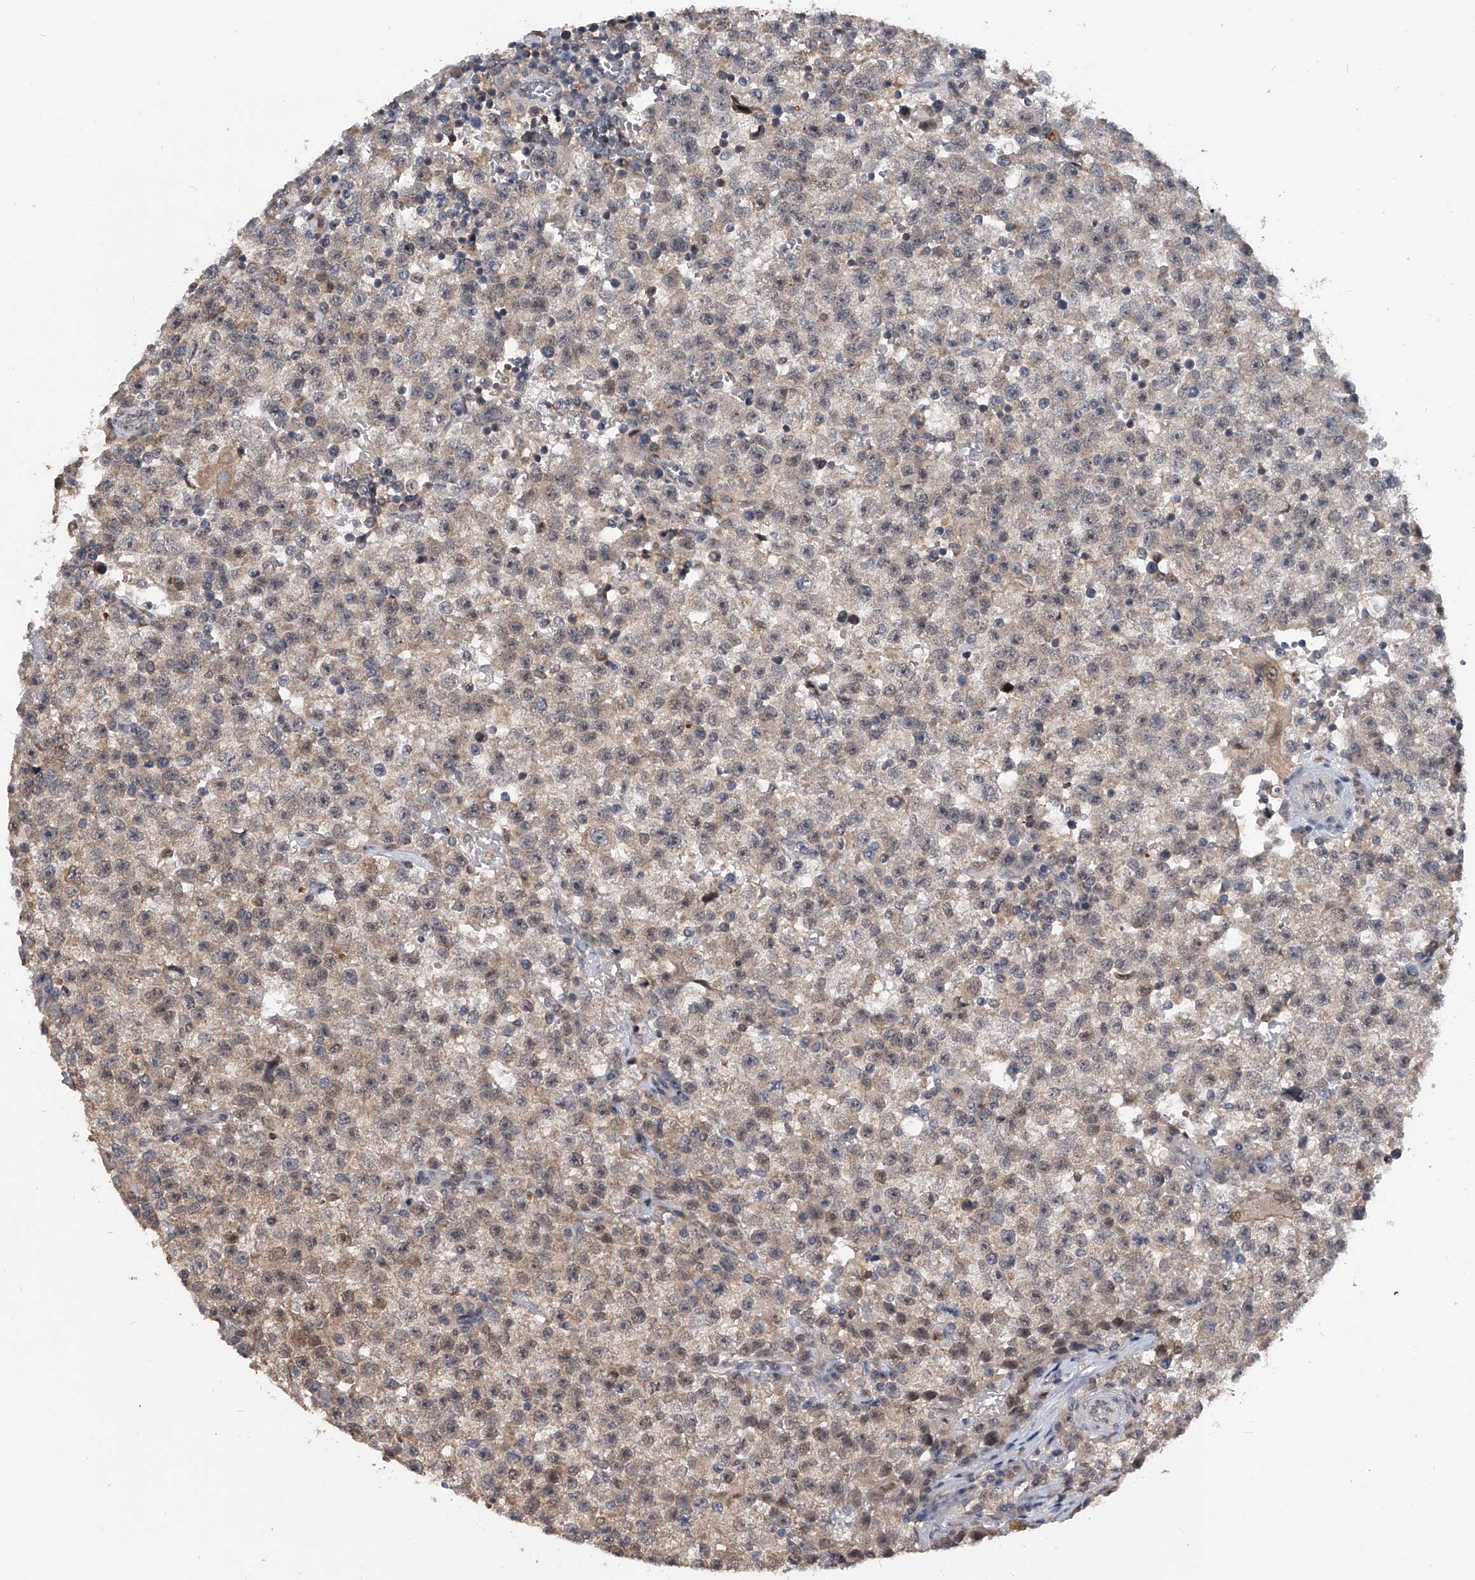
{"staining": {"intensity": "weak", "quantity": "25%-75%", "location": "cytoplasmic/membranous,nuclear"}, "tissue": "testis cancer", "cell_type": "Tumor cells", "image_type": "cancer", "snomed": [{"axis": "morphology", "description": "Seminoma, NOS"}, {"axis": "topography", "description": "Testis"}], "caption": "Brown immunohistochemical staining in human testis cancer (seminoma) demonstrates weak cytoplasmic/membranous and nuclear expression in about 25%-75% of tumor cells.", "gene": "BHLHE23", "patient": {"sex": "male", "age": 22}}